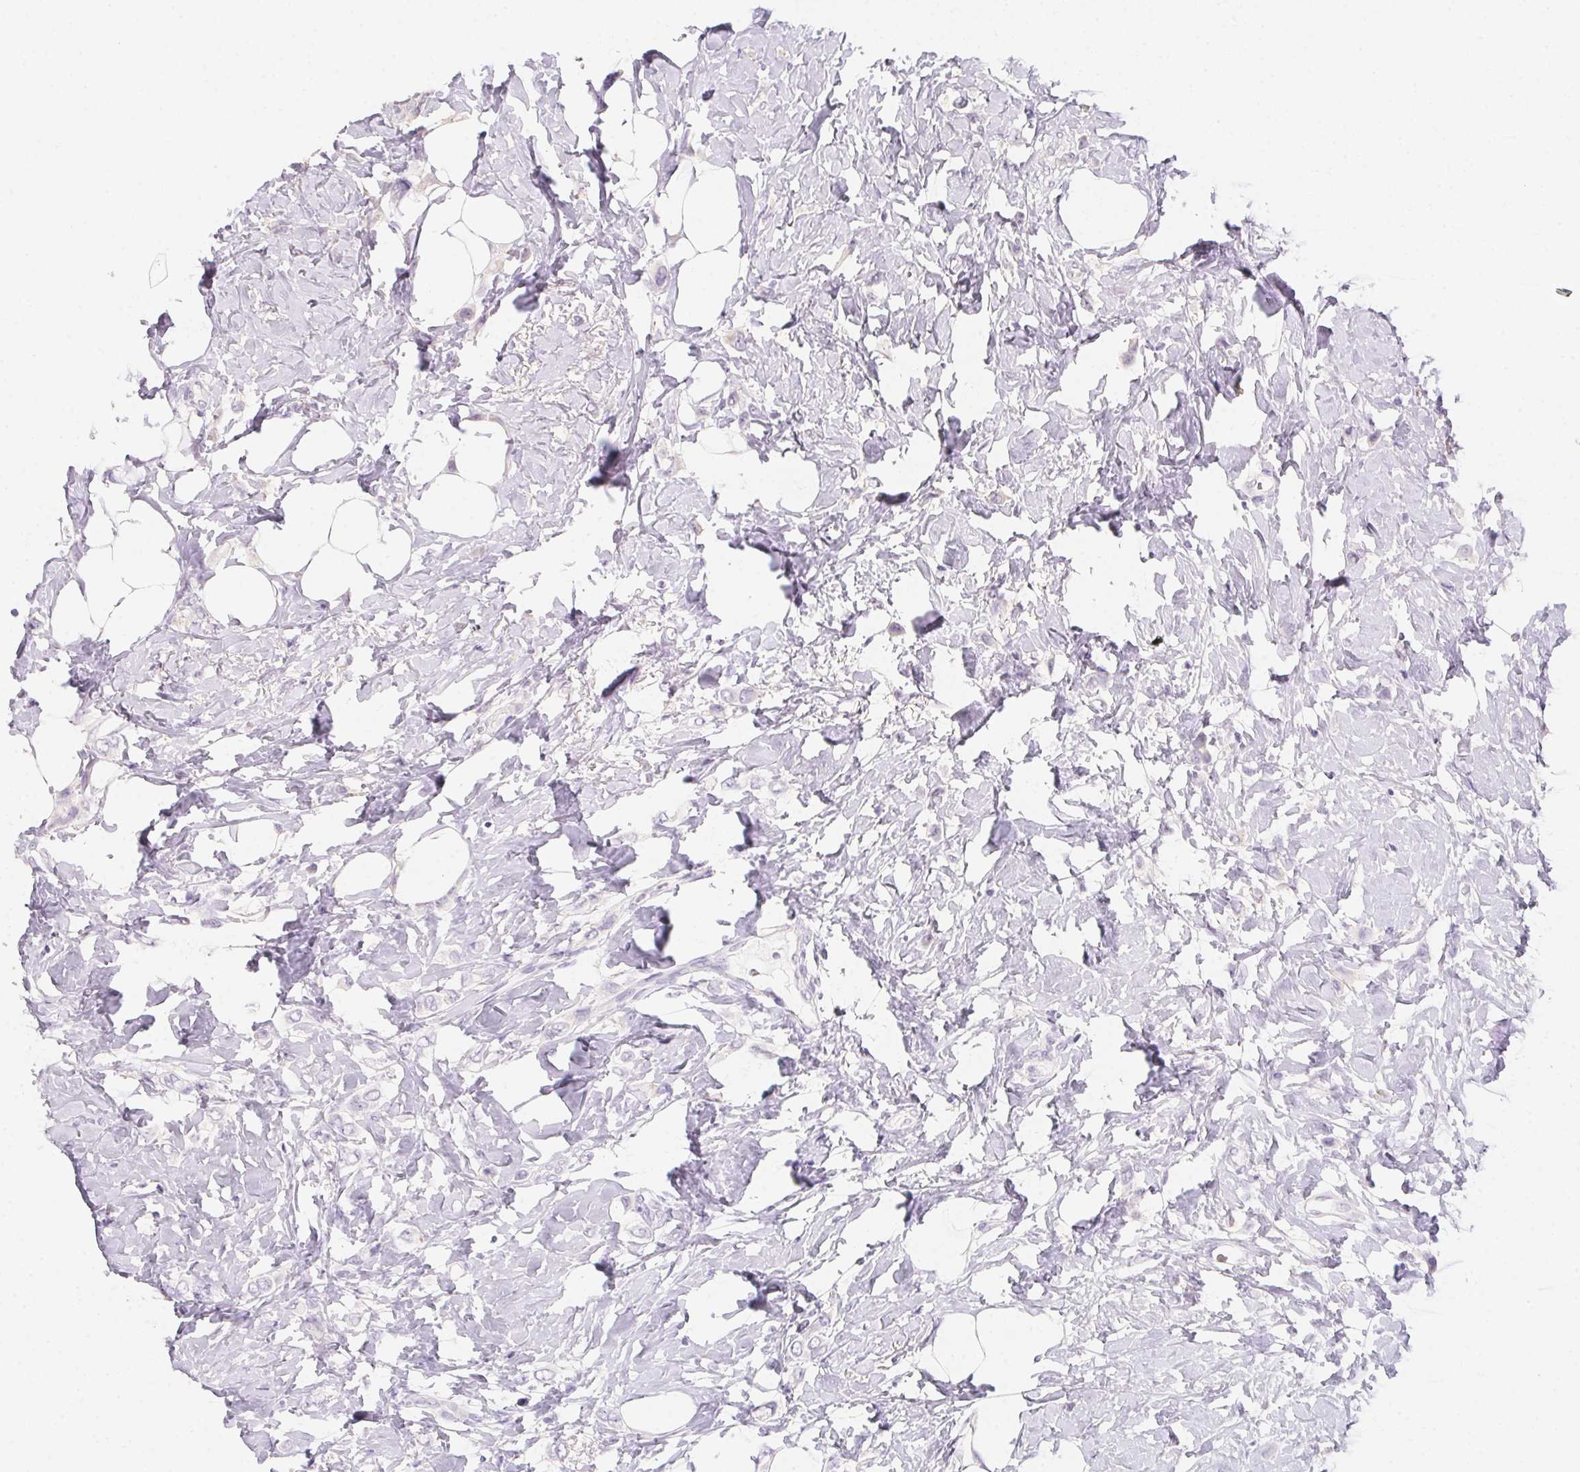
{"staining": {"intensity": "negative", "quantity": "none", "location": "none"}, "tissue": "breast cancer", "cell_type": "Tumor cells", "image_type": "cancer", "snomed": [{"axis": "morphology", "description": "Lobular carcinoma"}, {"axis": "topography", "description": "Breast"}], "caption": "Breast cancer was stained to show a protein in brown. There is no significant staining in tumor cells.", "gene": "MYL4", "patient": {"sex": "female", "age": 66}}